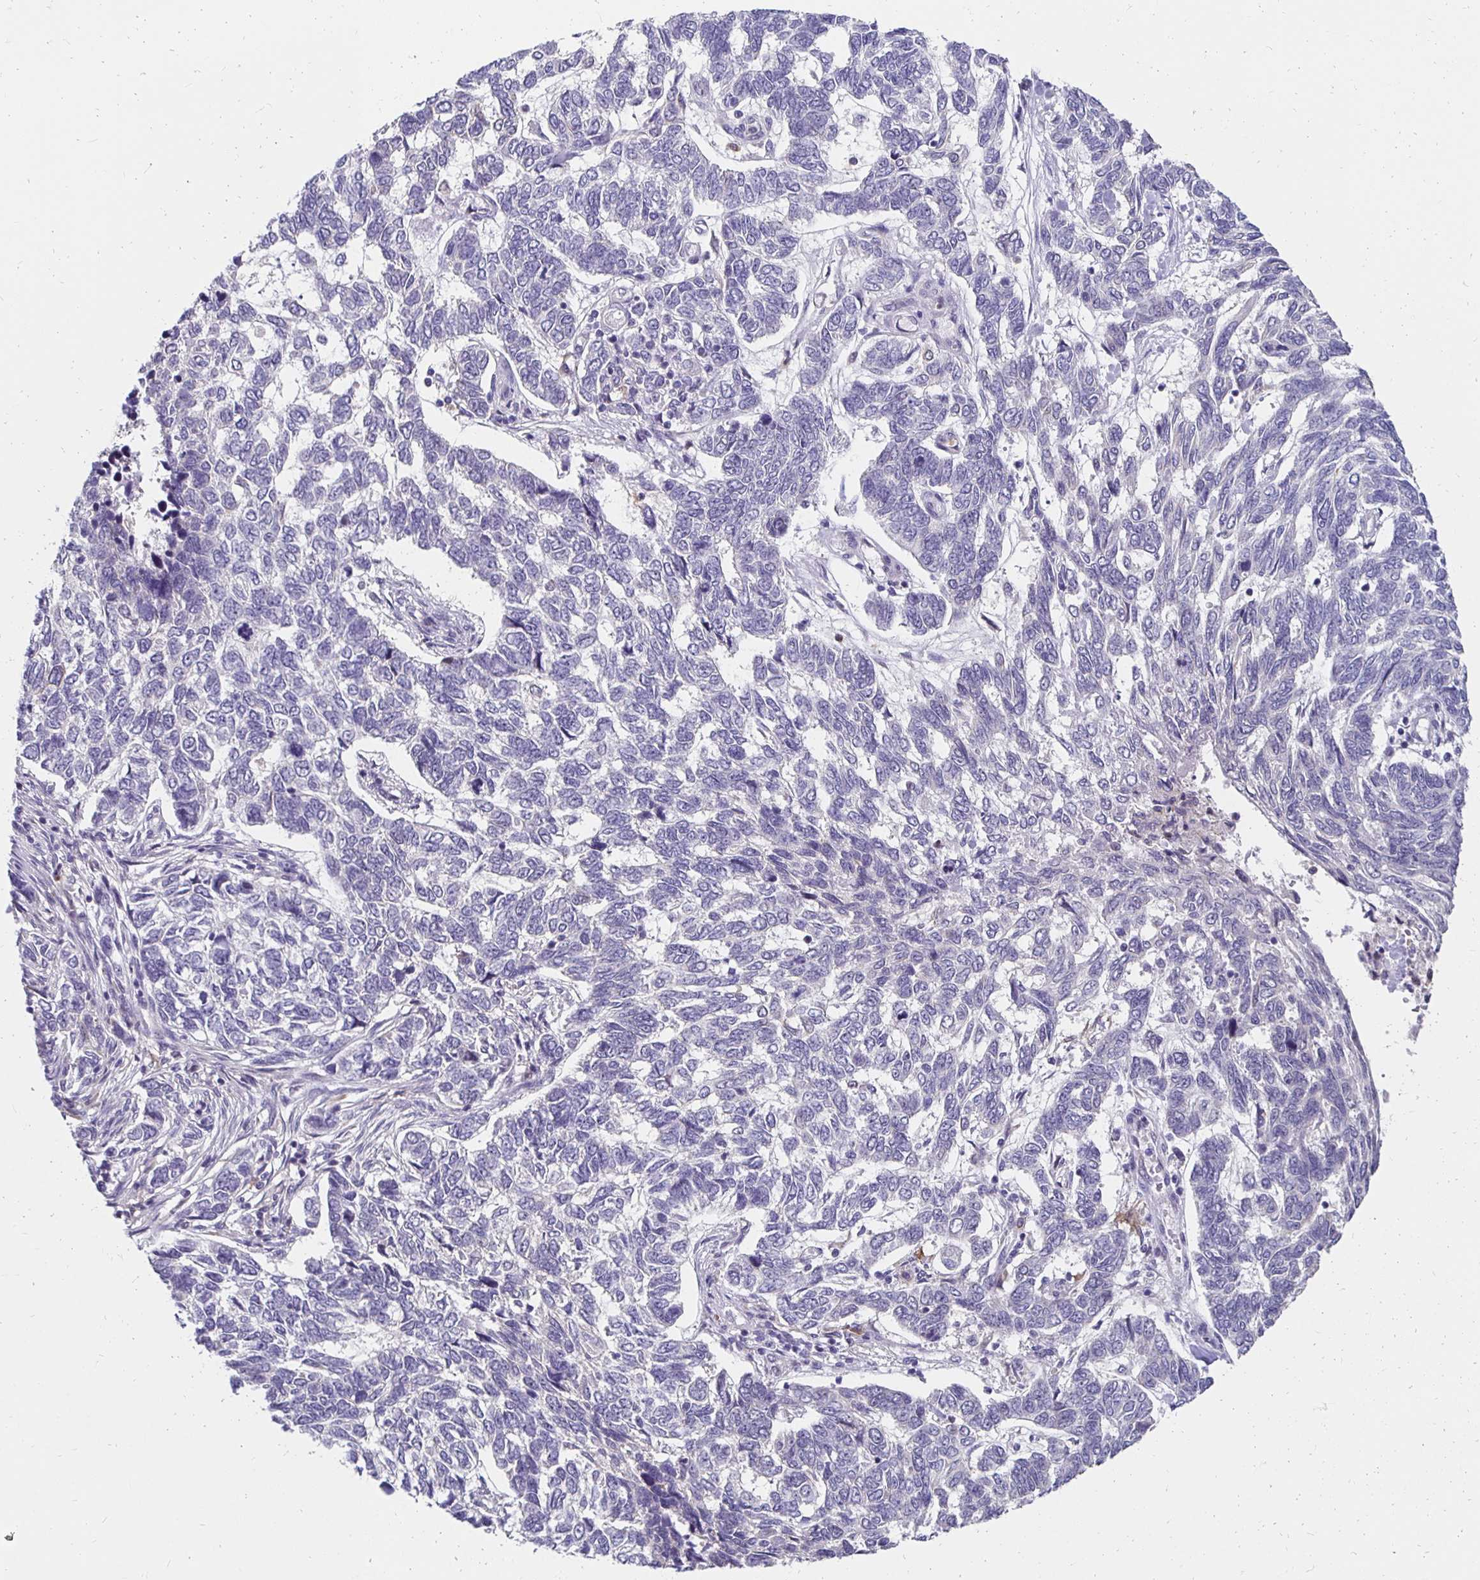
{"staining": {"intensity": "negative", "quantity": "none", "location": "none"}, "tissue": "skin cancer", "cell_type": "Tumor cells", "image_type": "cancer", "snomed": [{"axis": "morphology", "description": "Basal cell carcinoma"}, {"axis": "topography", "description": "Skin"}], "caption": "A high-resolution image shows immunohistochemistry staining of skin cancer, which reveals no significant staining in tumor cells.", "gene": "PADI2", "patient": {"sex": "female", "age": 65}}